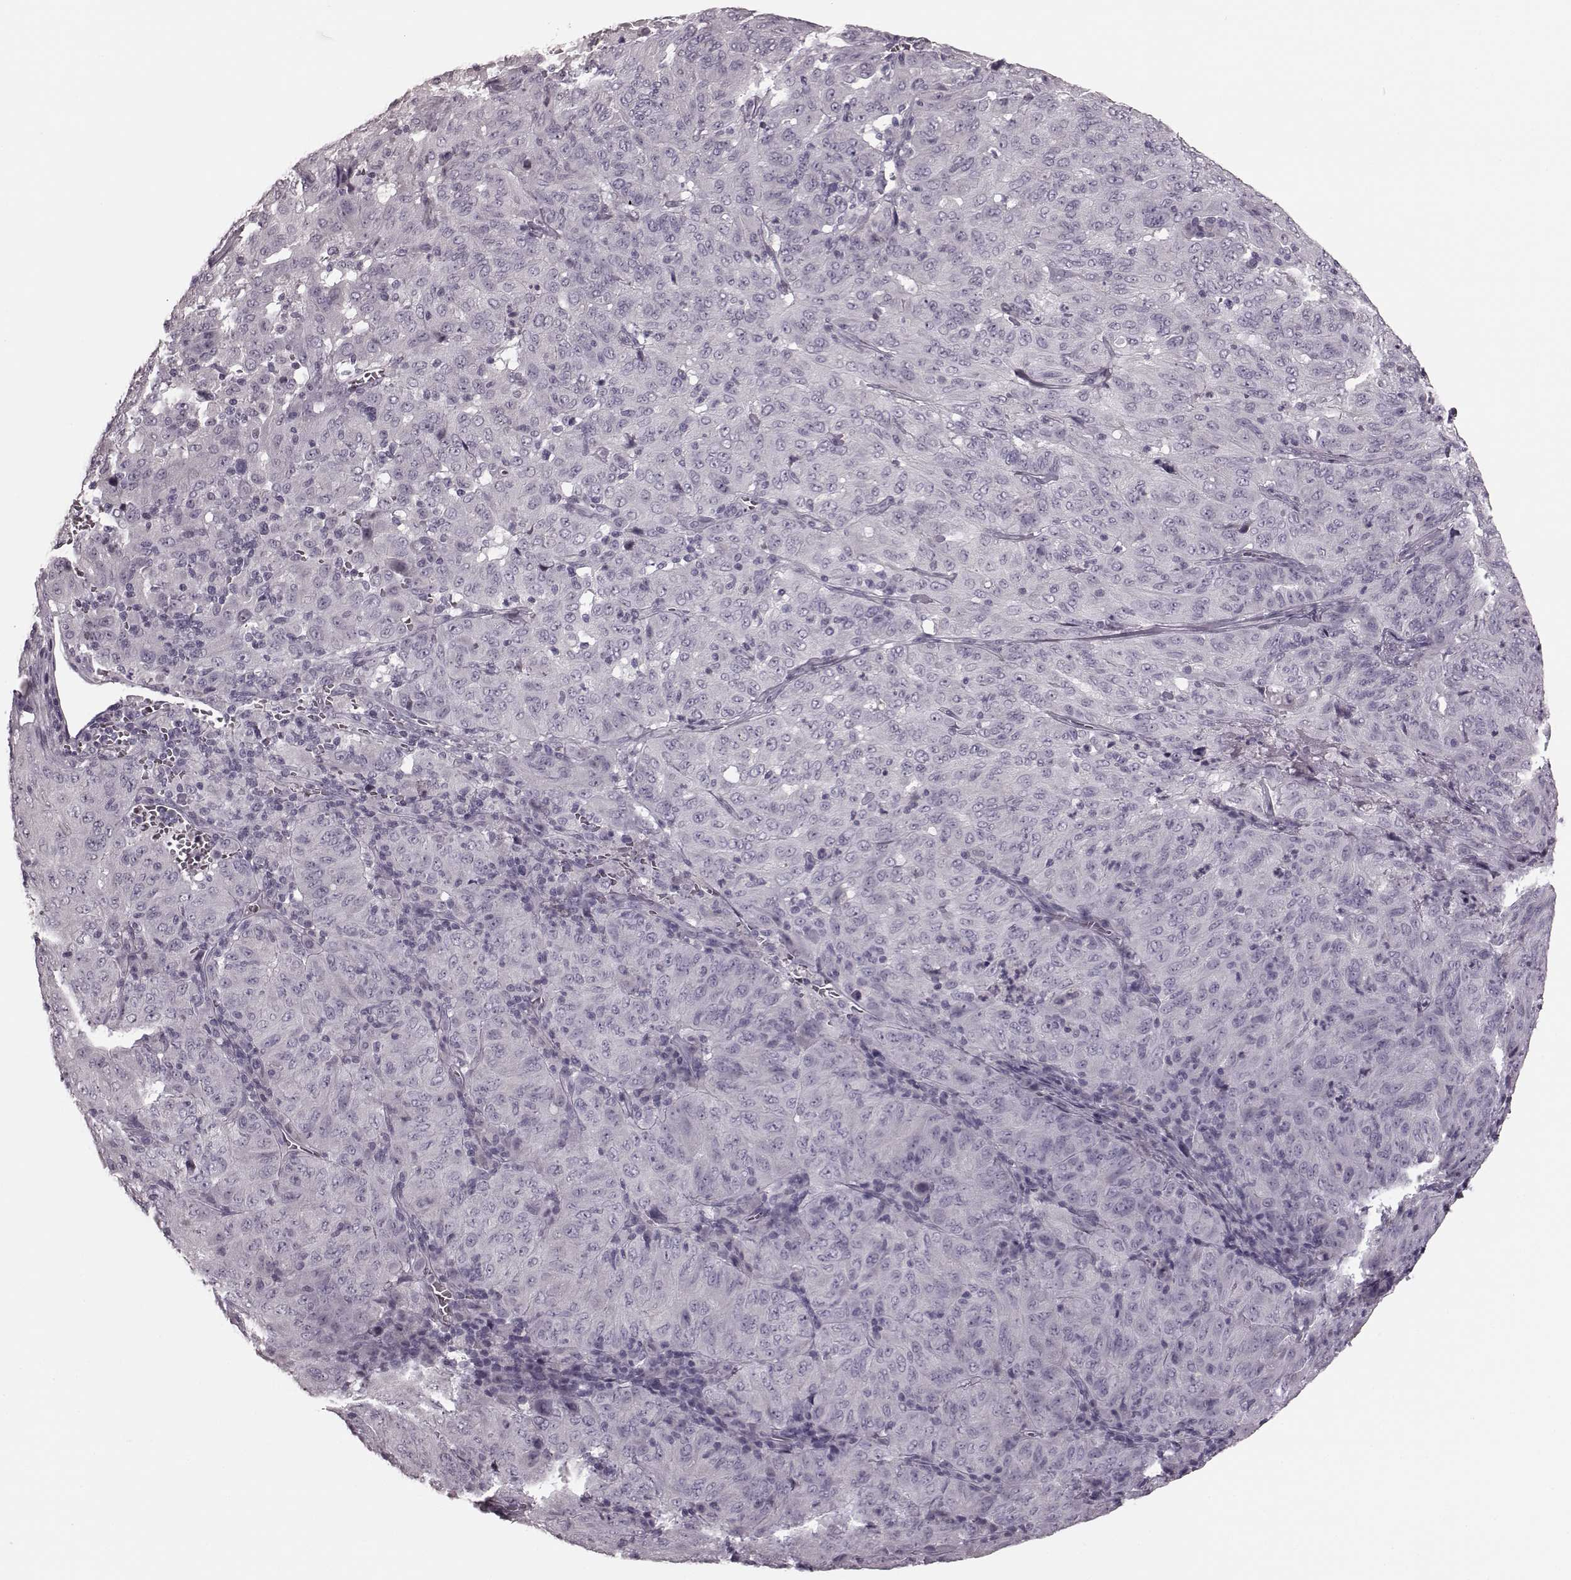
{"staining": {"intensity": "negative", "quantity": "none", "location": "none"}, "tissue": "pancreatic cancer", "cell_type": "Tumor cells", "image_type": "cancer", "snomed": [{"axis": "morphology", "description": "Adenocarcinoma, NOS"}, {"axis": "topography", "description": "Pancreas"}], "caption": "This is an immunohistochemistry (IHC) micrograph of human pancreatic adenocarcinoma. There is no positivity in tumor cells.", "gene": "TRPM1", "patient": {"sex": "male", "age": 63}}